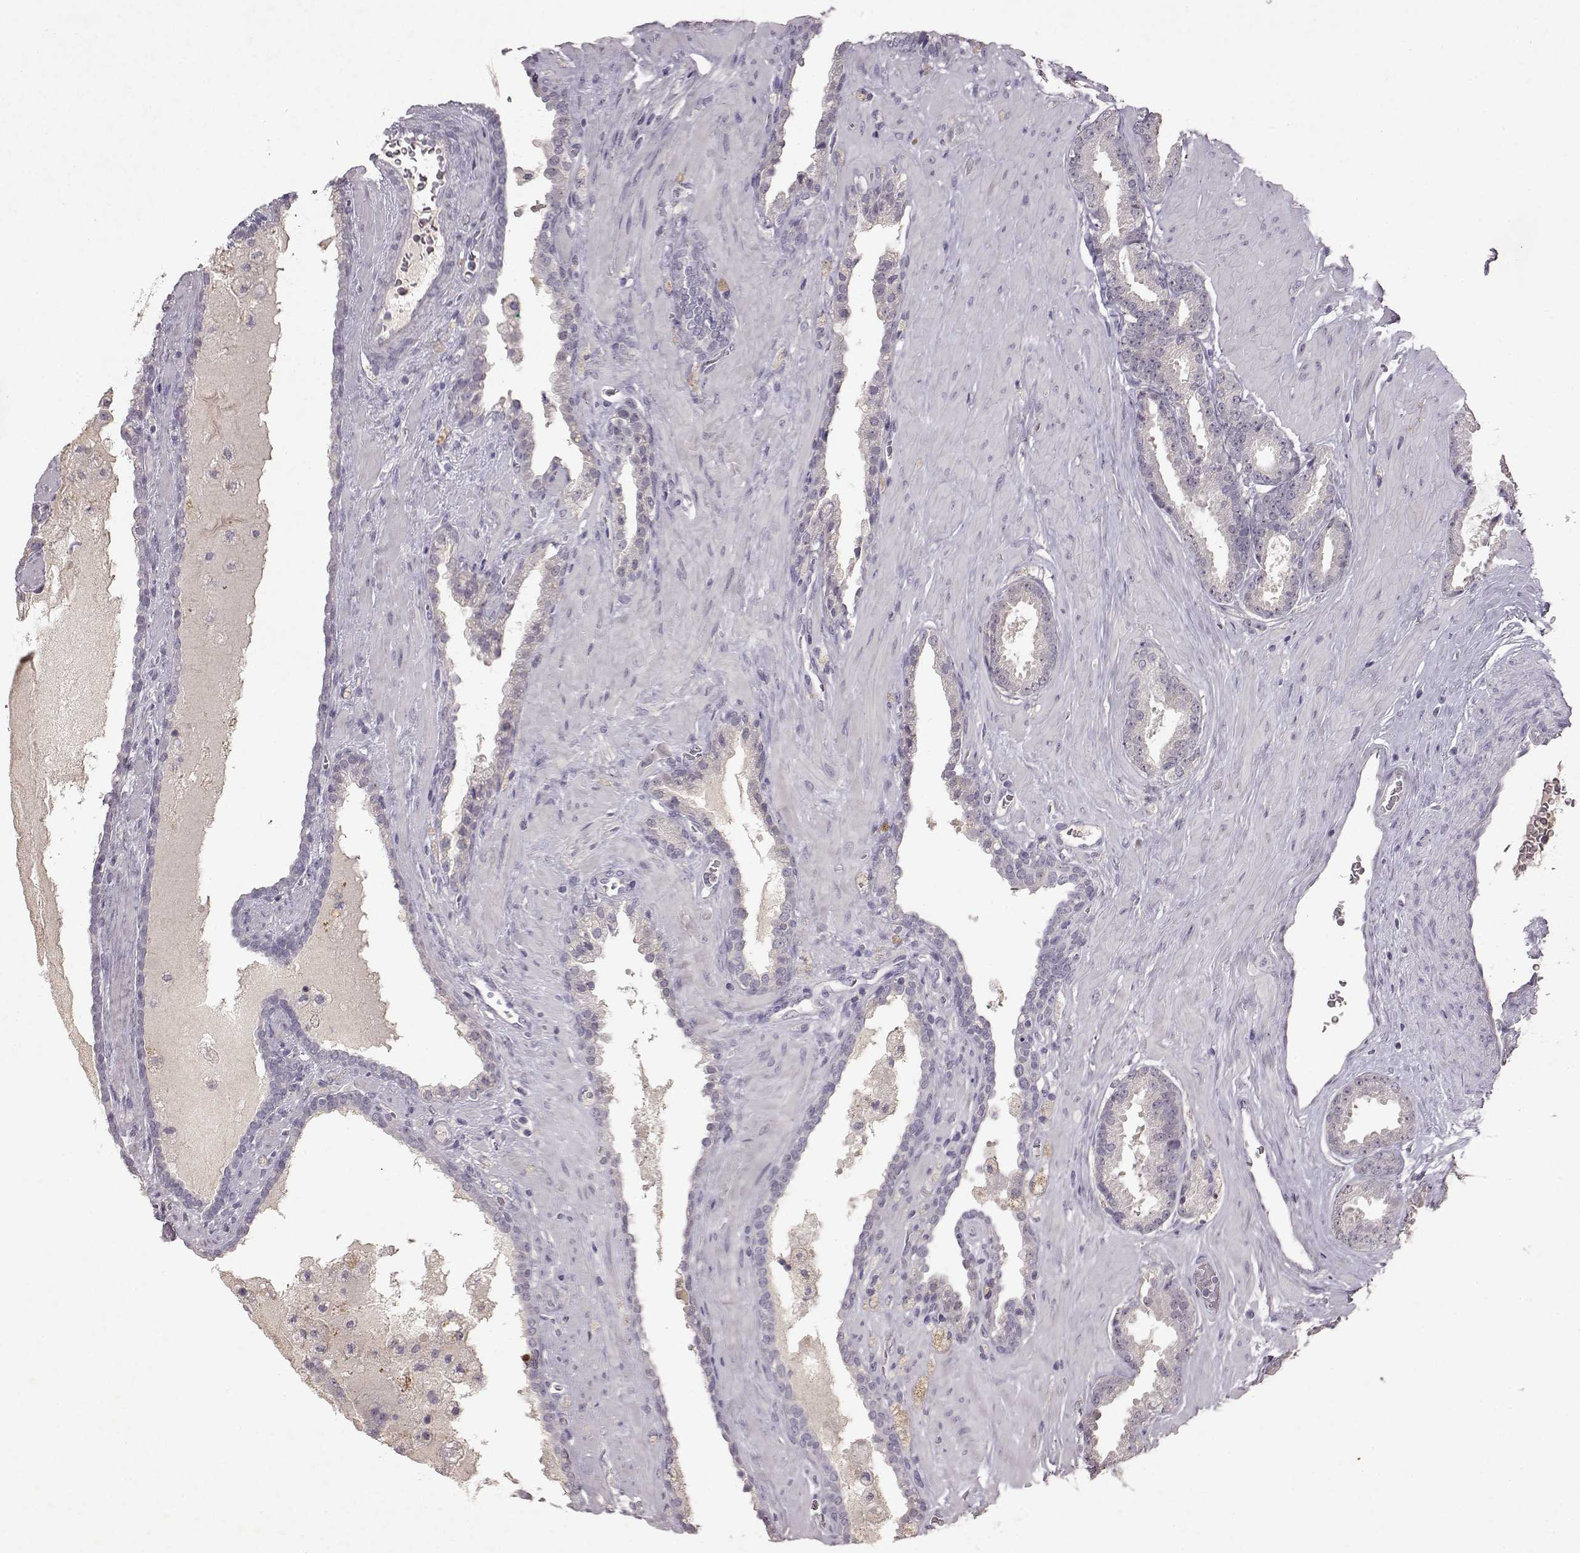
{"staining": {"intensity": "negative", "quantity": "none", "location": "none"}, "tissue": "prostate cancer", "cell_type": "Tumor cells", "image_type": "cancer", "snomed": [{"axis": "morphology", "description": "Adenocarcinoma, Low grade"}, {"axis": "topography", "description": "Prostate"}], "caption": "This is an IHC image of human prostate adenocarcinoma (low-grade). There is no positivity in tumor cells.", "gene": "SPAG17", "patient": {"sex": "male", "age": 62}}